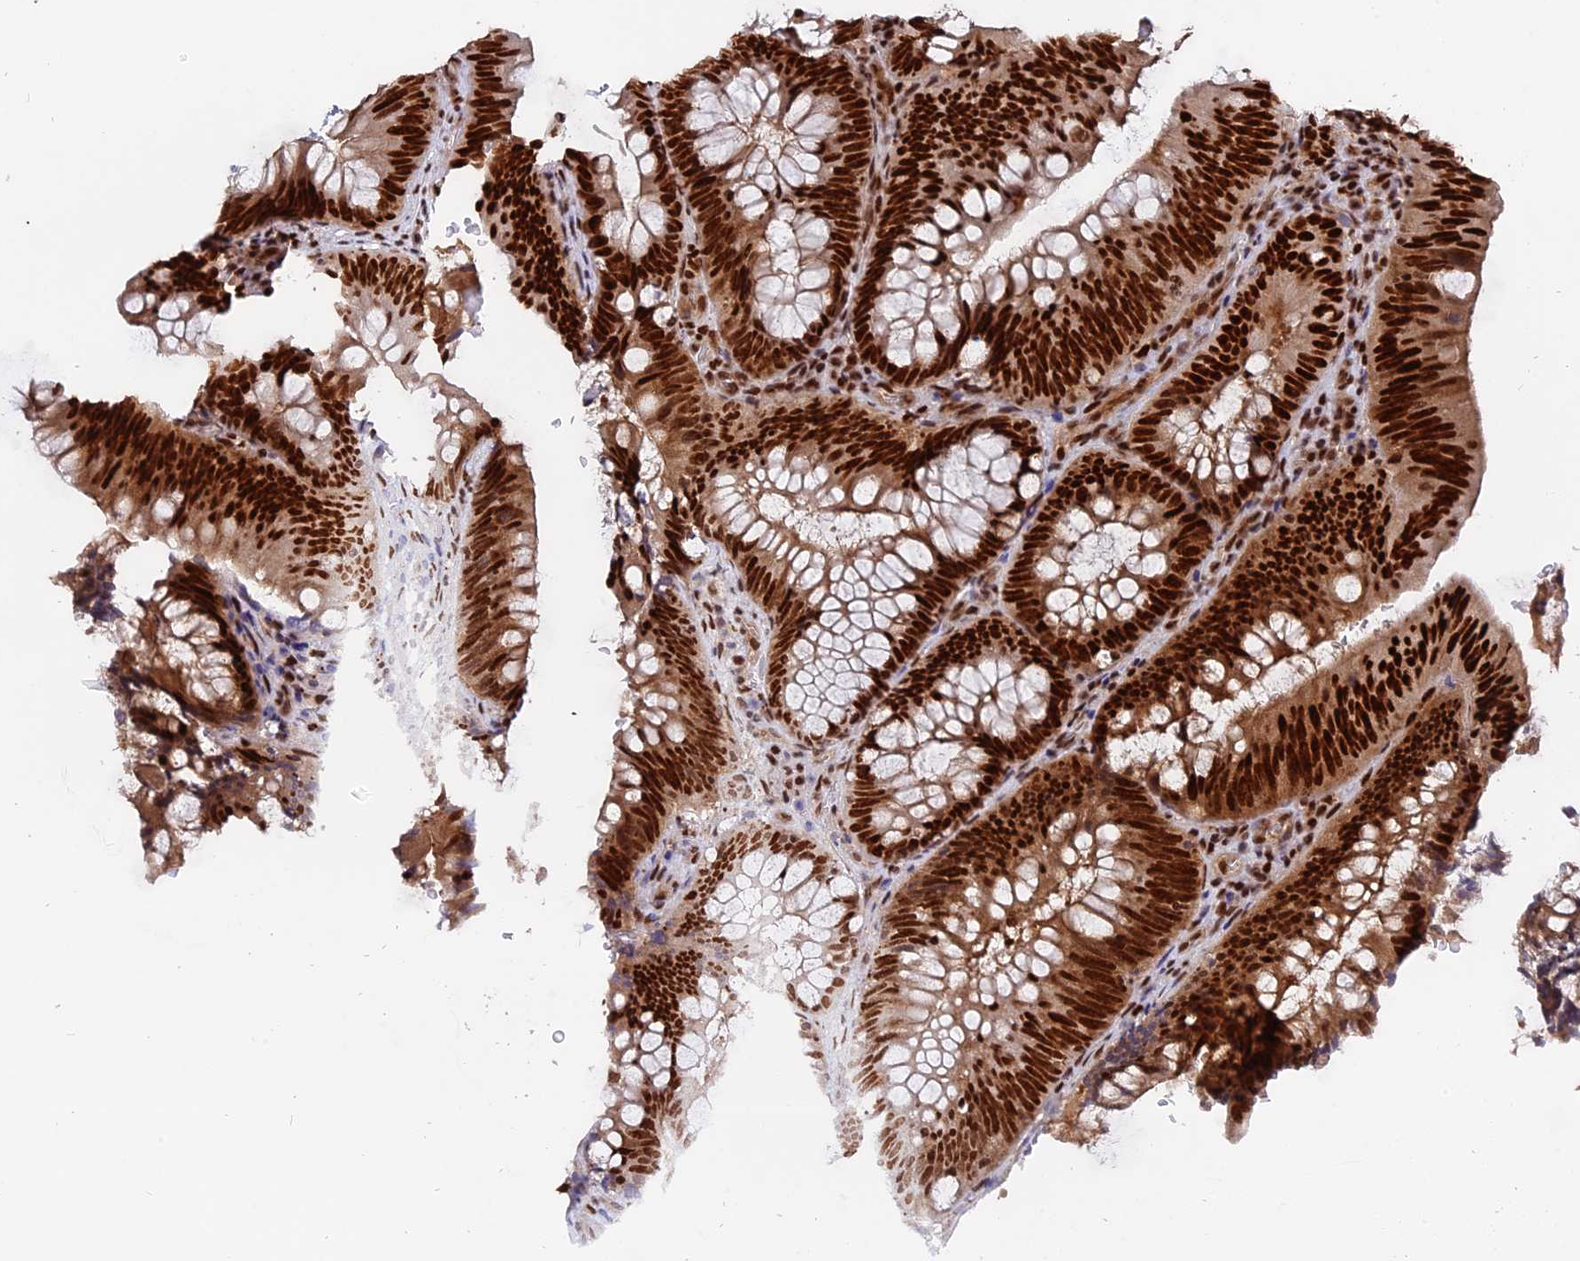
{"staining": {"intensity": "strong", "quantity": ">75%", "location": "nuclear"}, "tissue": "colorectal cancer", "cell_type": "Tumor cells", "image_type": "cancer", "snomed": [{"axis": "morphology", "description": "Normal tissue, NOS"}, {"axis": "topography", "description": "Colon"}], "caption": "Immunohistochemistry (DAB) staining of human colorectal cancer exhibits strong nuclear protein staining in approximately >75% of tumor cells.", "gene": "RAMAC", "patient": {"sex": "female", "age": 82}}